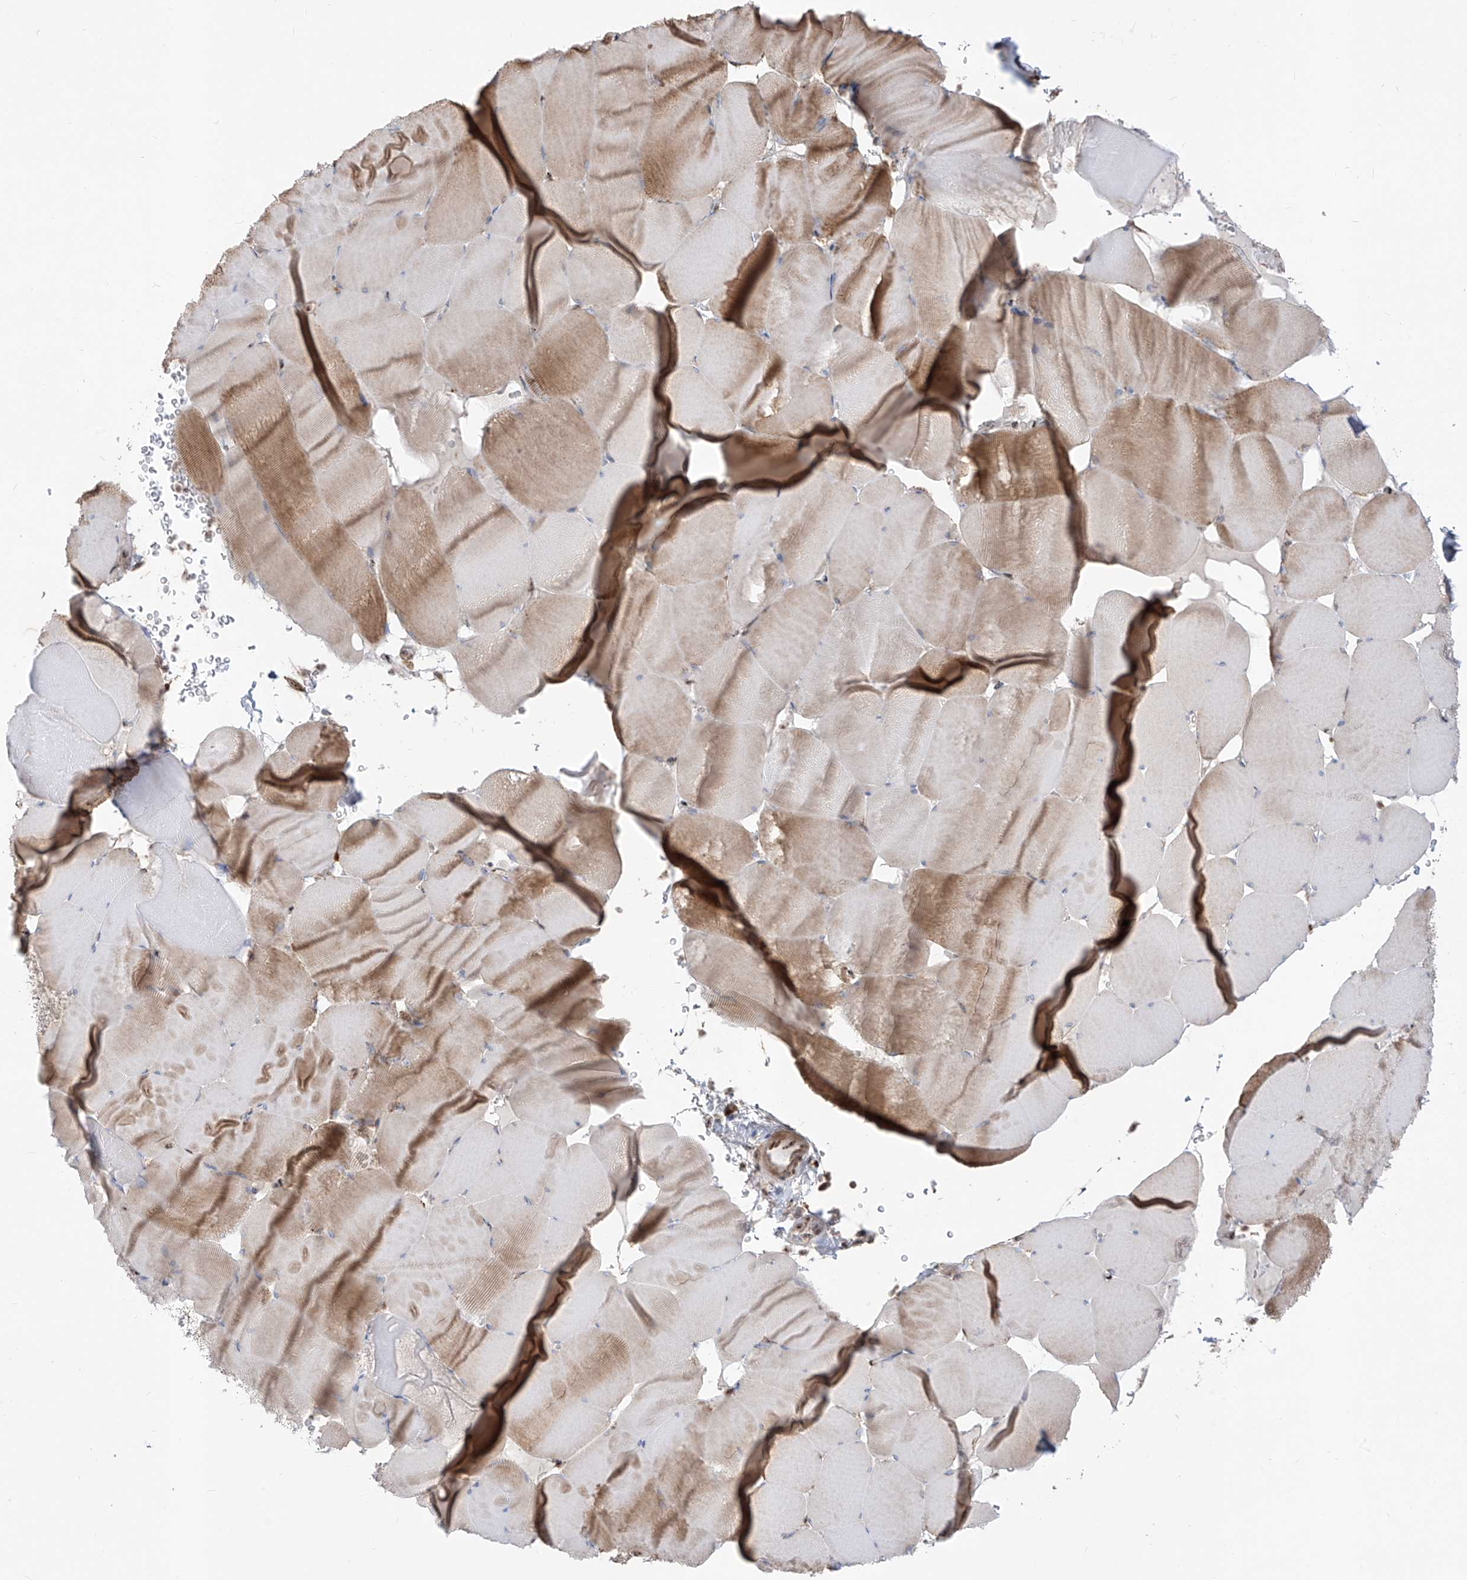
{"staining": {"intensity": "moderate", "quantity": "25%-75%", "location": "cytoplasmic/membranous"}, "tissue": "skeletal muscle", "cell_type": "Myocytes", "image_type": "normal", "snomed": [{"axis": "morphology", "description": "Normal tissue, NOS"}, {"axis": "topography", "description": "Skeletal muscle"}], "caption": "Myocytes exhibit medium levels of moderate cytoplasmic/membranous expression in approximately 25%-75% of cells in normal skeletal muscle.", "gene": "ZBTB8A", "patient": {"sex": "male", "age": 62}}